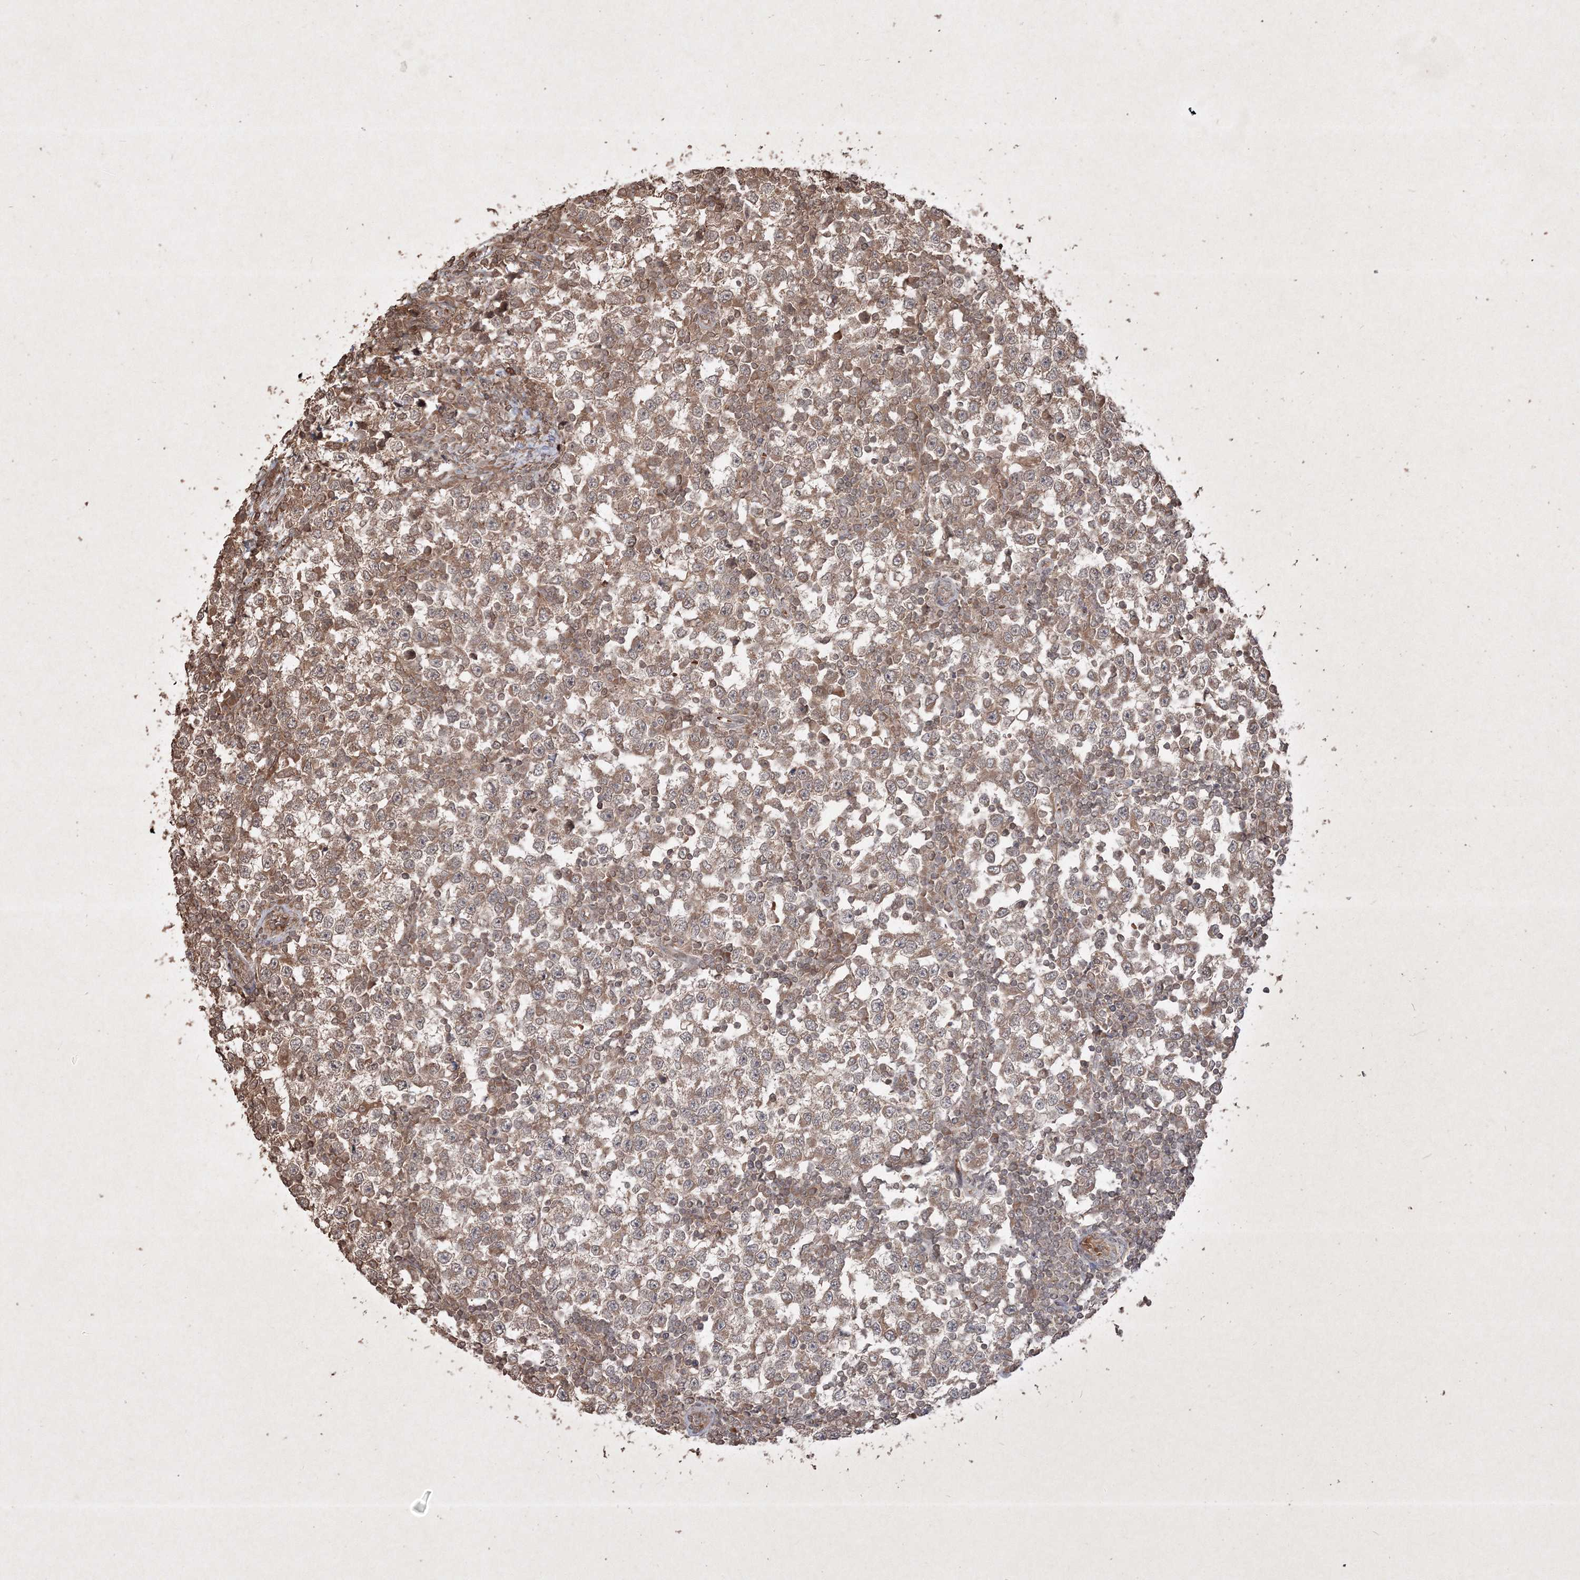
{"staining": {"intensity": "weak", "quantity": ">75%", "location": "cytoplasmic/membranous"}, "tissue": "testis cancer", "cell_type": "Tumor cells", "image_type": "cancer", "snomed": [{"axis": "morphology", "description": "Seminoma, NOS"}, {"axis": "topography", "description": "Testis"}], "caption": "Protein analysis of testis seminoma tissue demonstrates weak cytoplasmic/membranous positivity in about >75% of tumor cells.", "gene": "PELI3", "patient": {"sex": "male", "age": 65}}